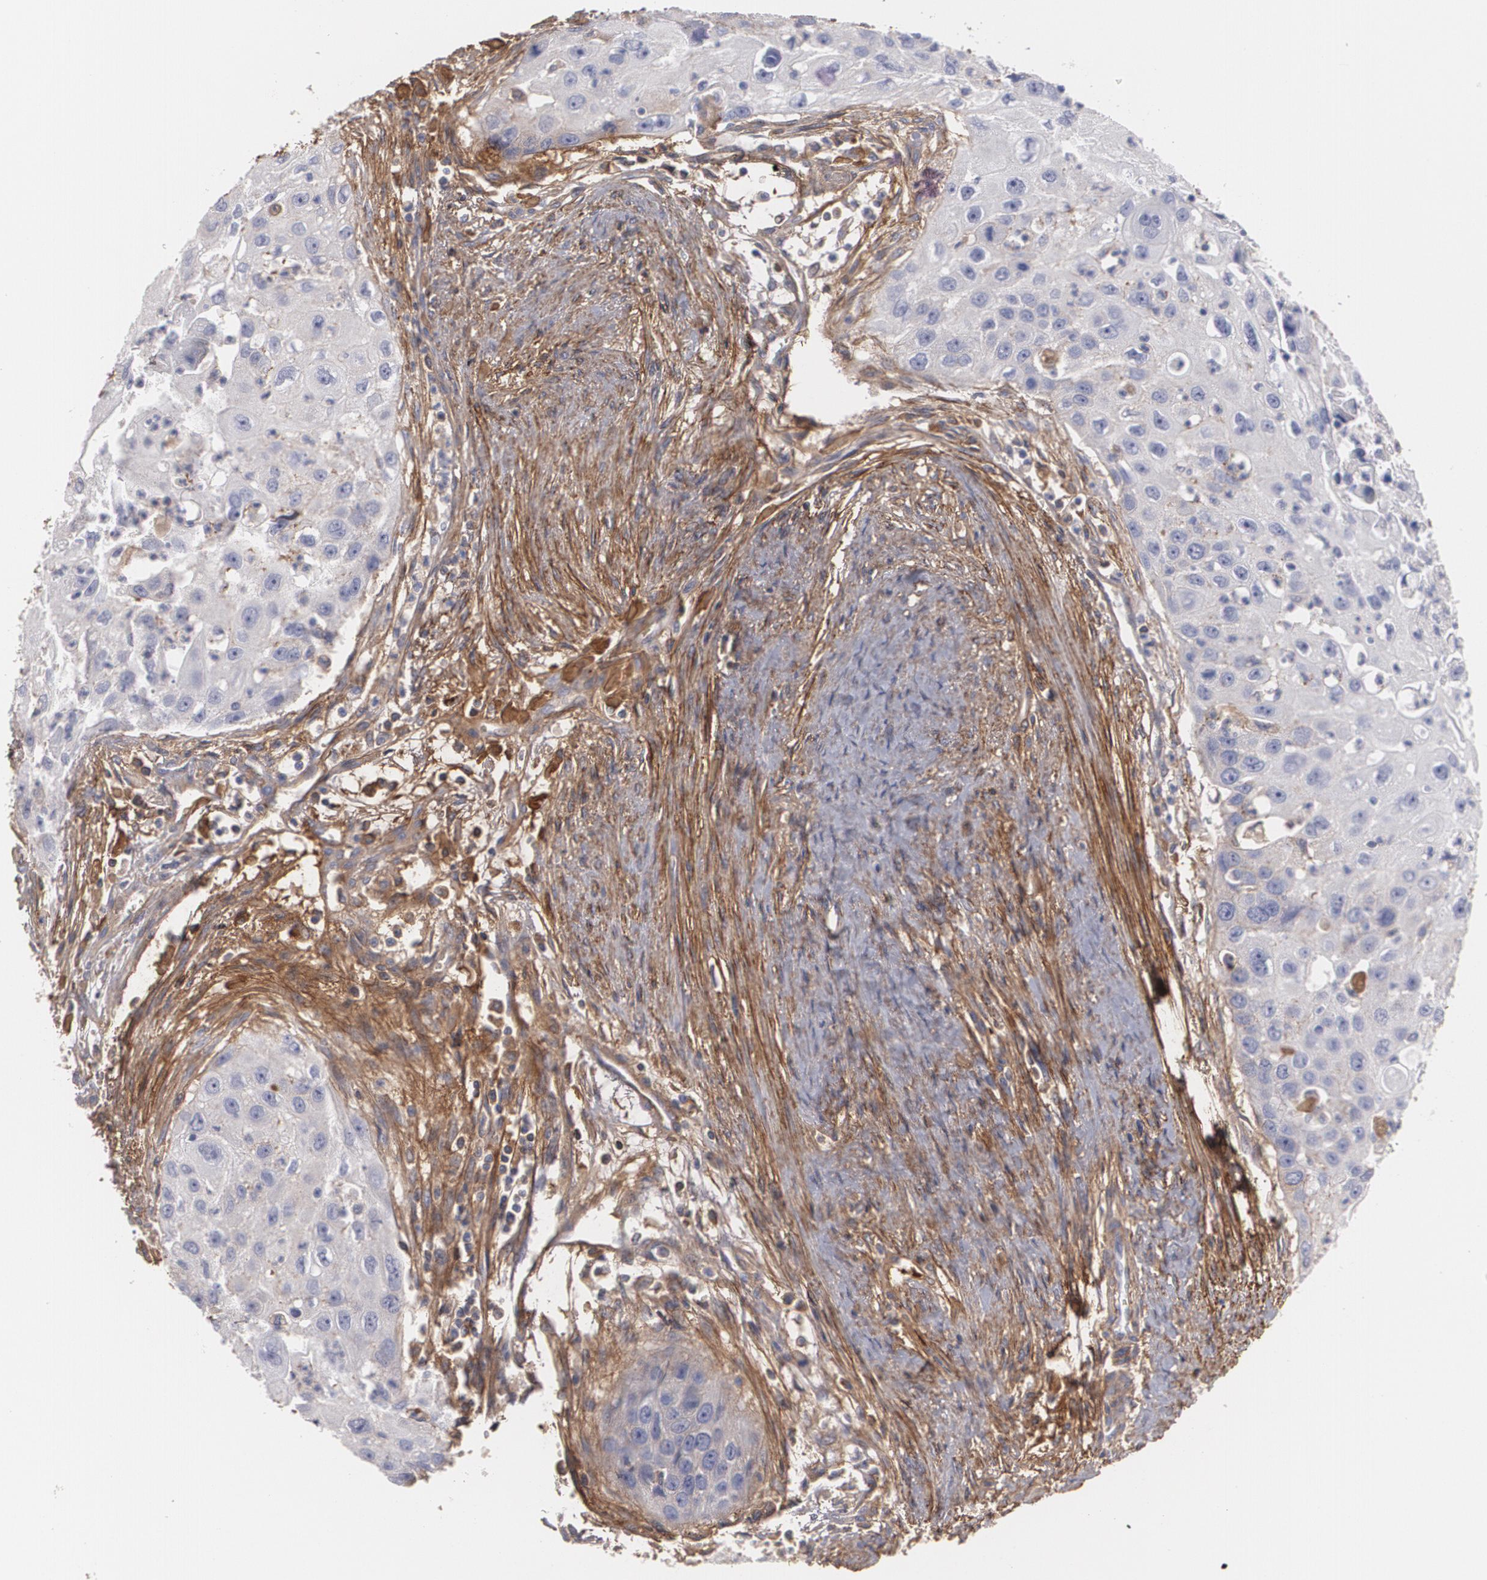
{"staining": {"intensity": "negative", "quantity": "none", "location": "none"}, "tissue": "head and neck cancer", "cell_type": "Tumor cells", "image_type": "cancer", "snomed": [{"axis": "morphology", "description": "Squamous cell carcinoma, NOS"}, {"axis": "topography", "description": "Head-Neck"}], "caption": "DAB immunohistochemical staining of human squamous cell carcinoma (head and neck) reveals no significant positivity in tumor cells.", "gene": "FBLN1", "patient": {"sex": "male", "age": 64}}